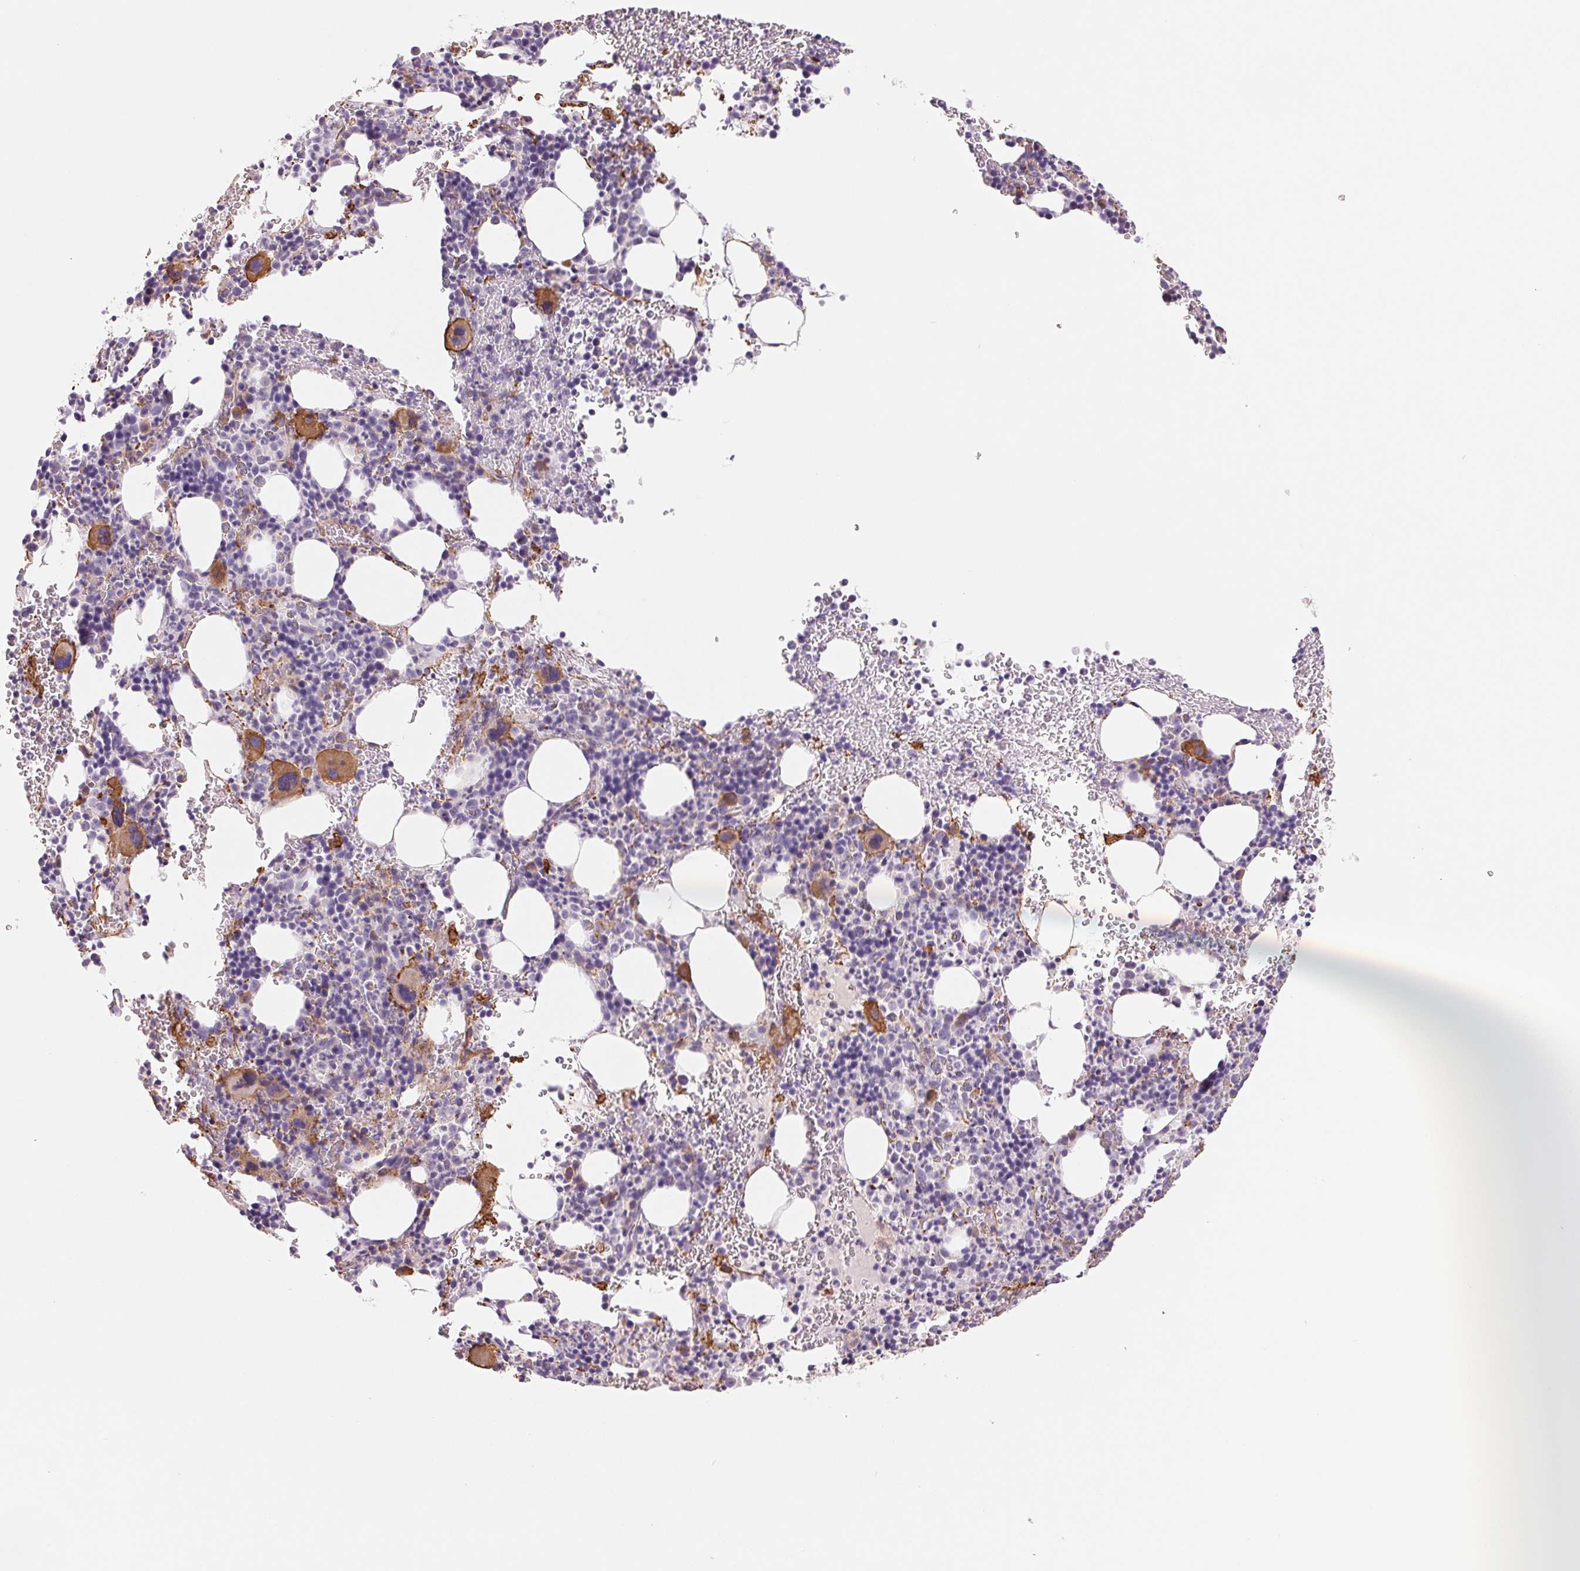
{"staining": {"intensity": "strong", "quantity": "<25%", "location": "cytoplasmic/membranous"}, "tissue": "bone marrow", "cell_type": "Hematopoietic cells", "image_type": "normal", "snomed": [{"axis": "morphology", "description": "Normal tissue, NOS"}, {"axis": "topography", "description": "Bone marrow"}], "caption": "Protein staining of benign bone marrow shows strong cytoplasmic/membranous positivity in about <25% of hematopoietic cells.", "gene": "ANKRD13B", "patient": {"sex": "male", "age": 63}}